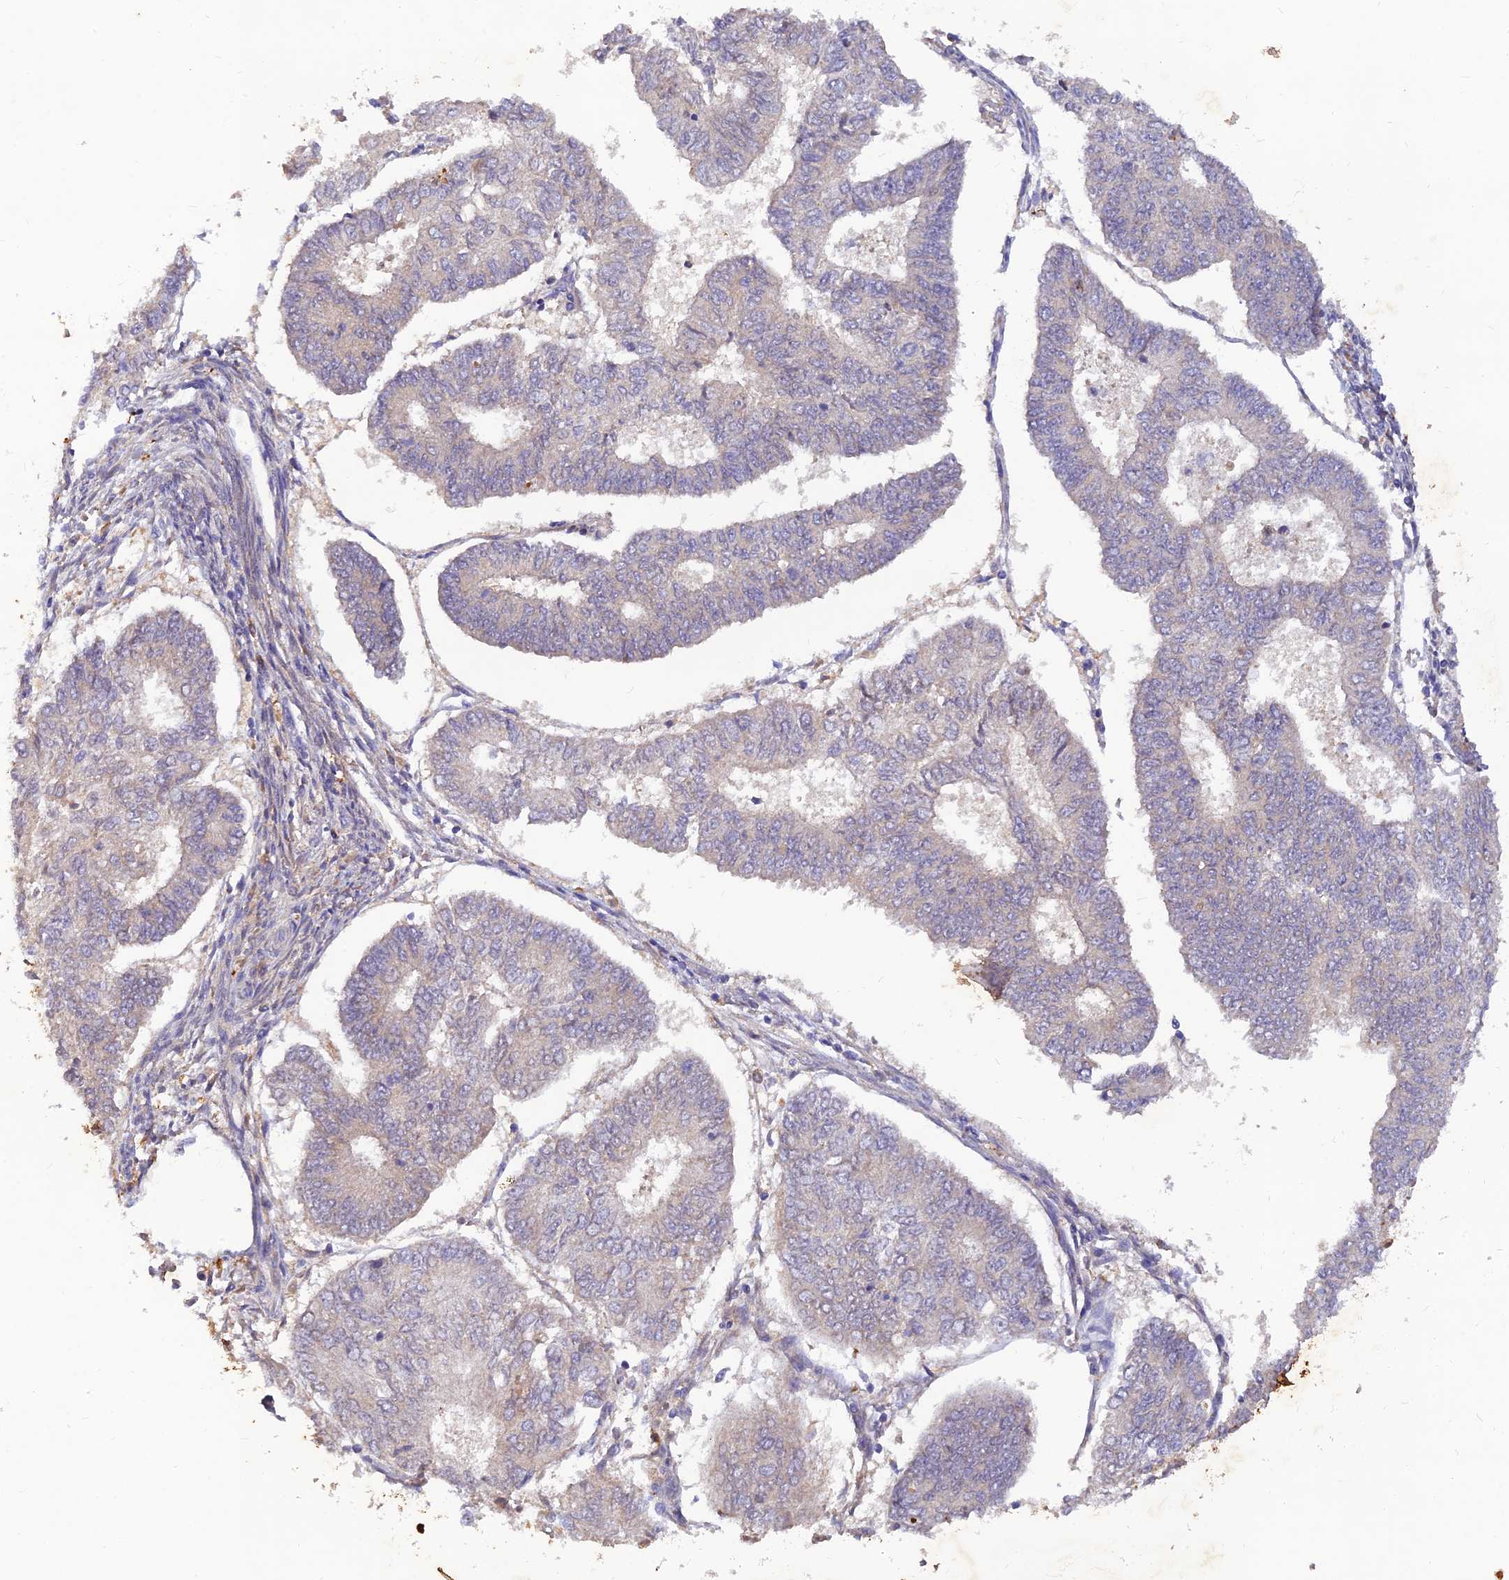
{"staining": {"intensity": "weak", "quantity": "<25%", "location": "cytoplasmic/membranous"}, "tissue": "endometrial cancer", "cell_type": "Tumor cells", "image_type": "cancer", "snomed": [{"axis": "morphology", "description": "Adenocarcinoma, NOS"}, {"axis": "topography", "description": "Endometrium"}], "caption": "Tumor cells are negative for protein expression in human endometrial cancer (adenocarcinoma).", "gene": "ACSM5", "patient": {"sex": "female", "age": 68}}